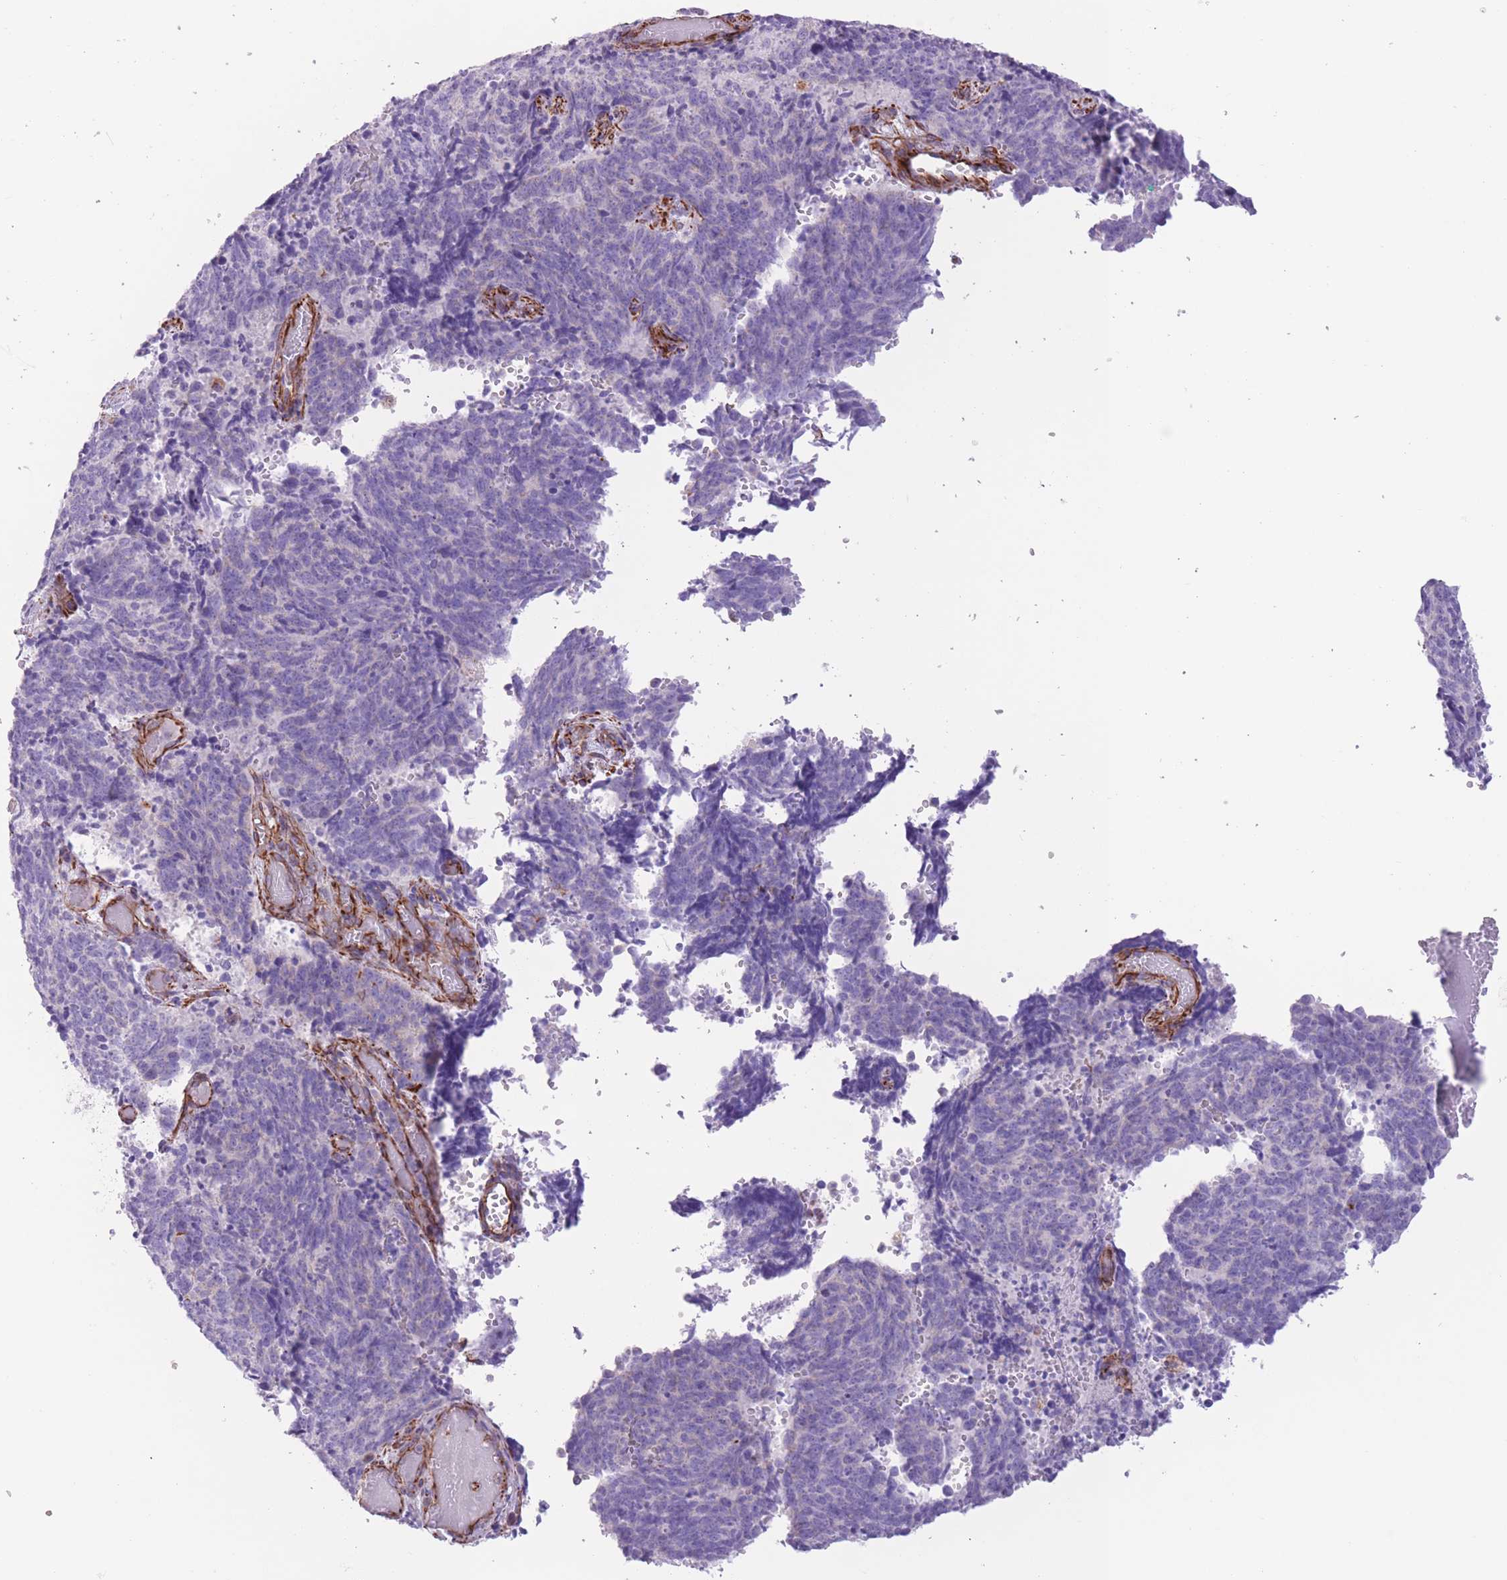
{"staining": {"intensity": "negative", "quantity": "none", "location": "none"}, "tissue": "cervical cancer", "cell_type": "Tumor cells", "image_type": "cancer", "snomed": [{"axis": "morphology", "description": "Squamous cell carcinoma, NOS"}, {"axis": "topography", "description": "Cervix"}], "caption": "The image shows no significant positivity in tumor cells of cervical cancer (squamous cell carcinoma).", "gene": "PTCD1", "patient": {"sex": "female", "age": 29}}